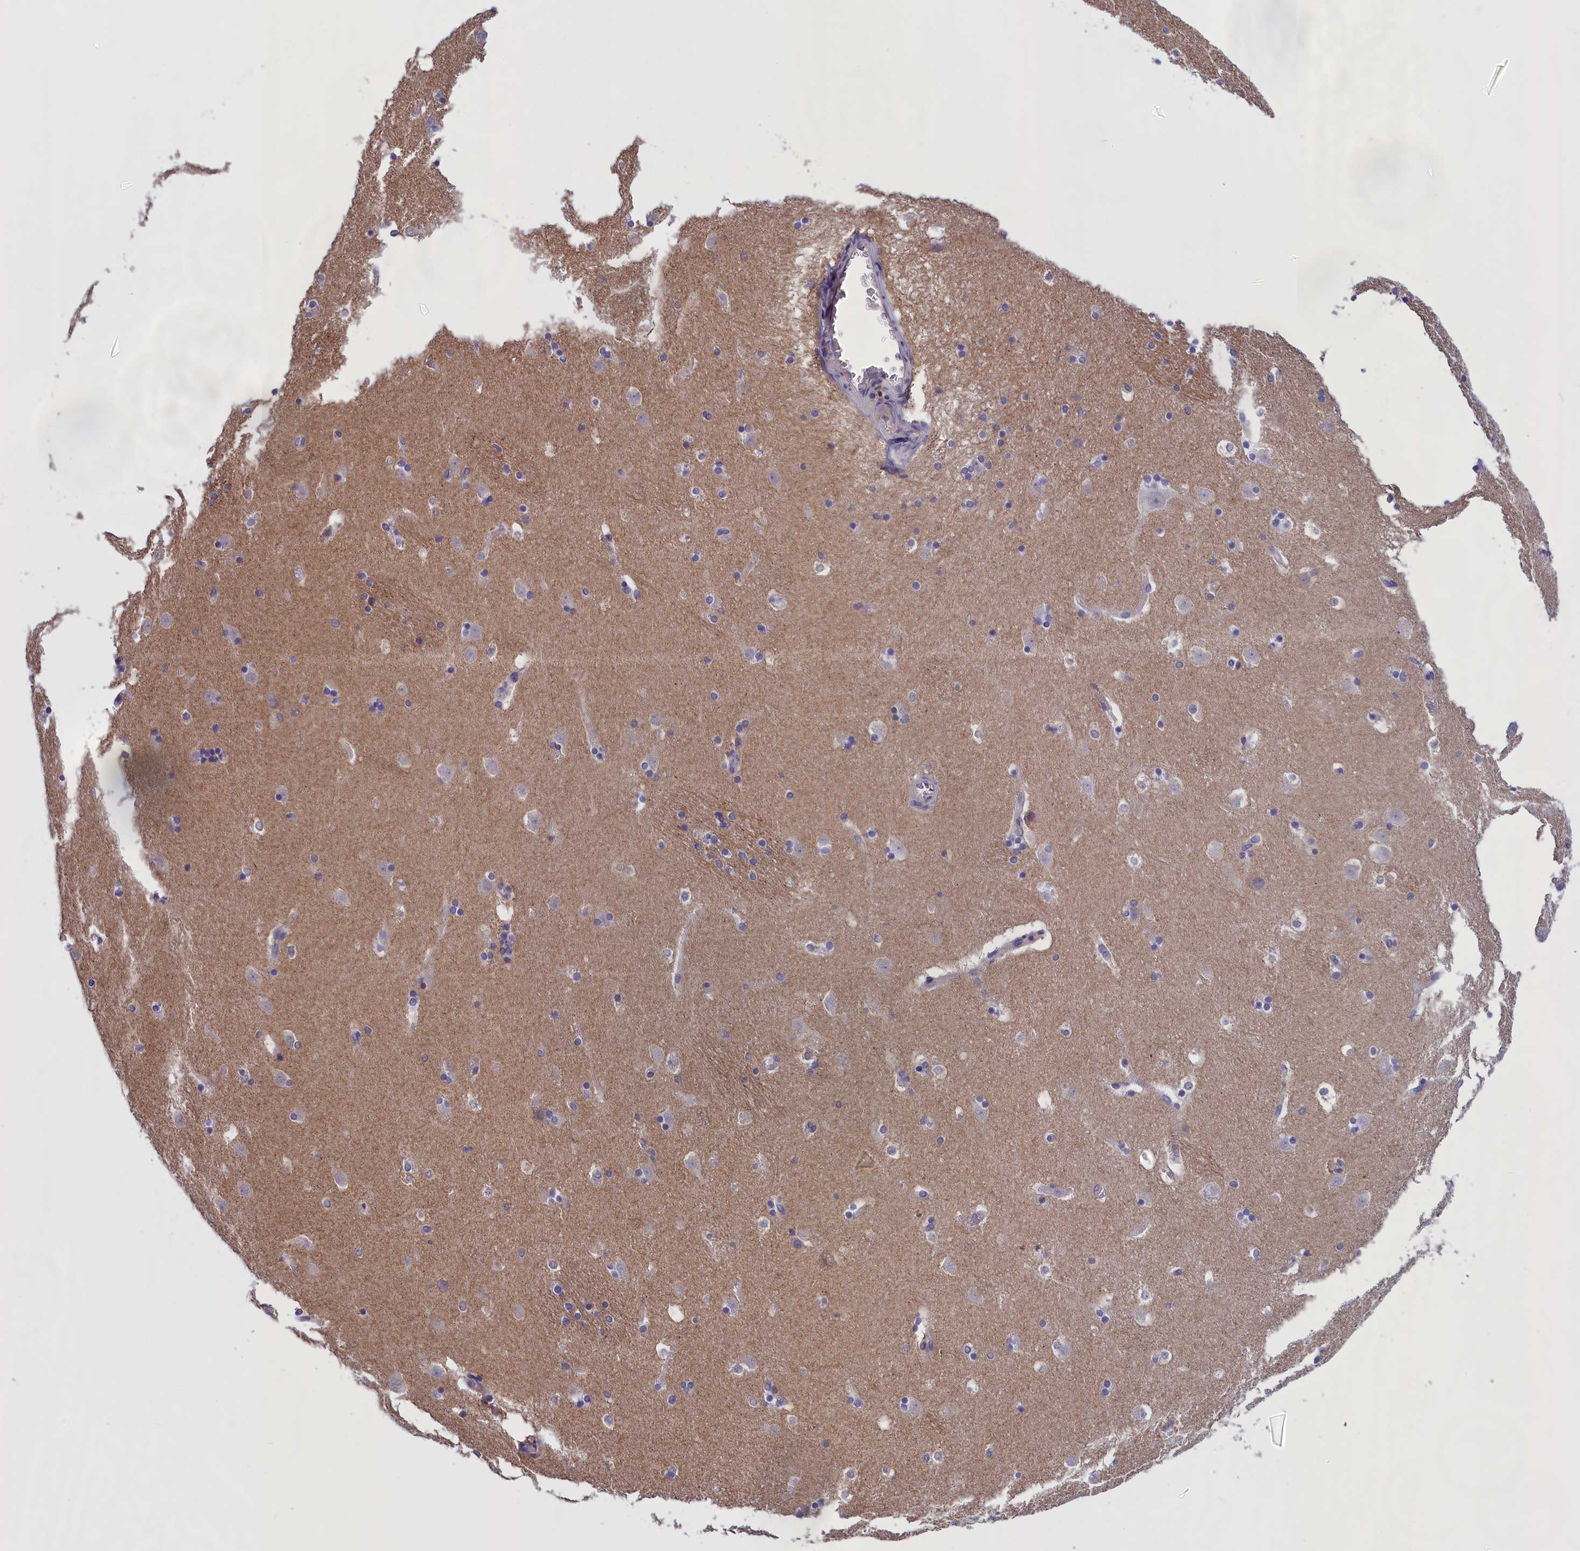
{"staining": {"intensity": "negative", "quantity": "none", "location": "none"}, "tissue": "caudate", "cell_type": "Glial cells", "image_type": "normal", "snomed": [{"axis": "morphology", "description": "Normal tissue, NOS"}, {"axis": "topography", "description": "Lateral ventricle wall"}], "caption": "Glial cells show no significant staining in benign caudate. (DAB (3,3'-diaminobenzidine) immunohistochemistry, high magnification).", "gene": "IGFALS", "patient": {"sex": "male", "age": 45}}